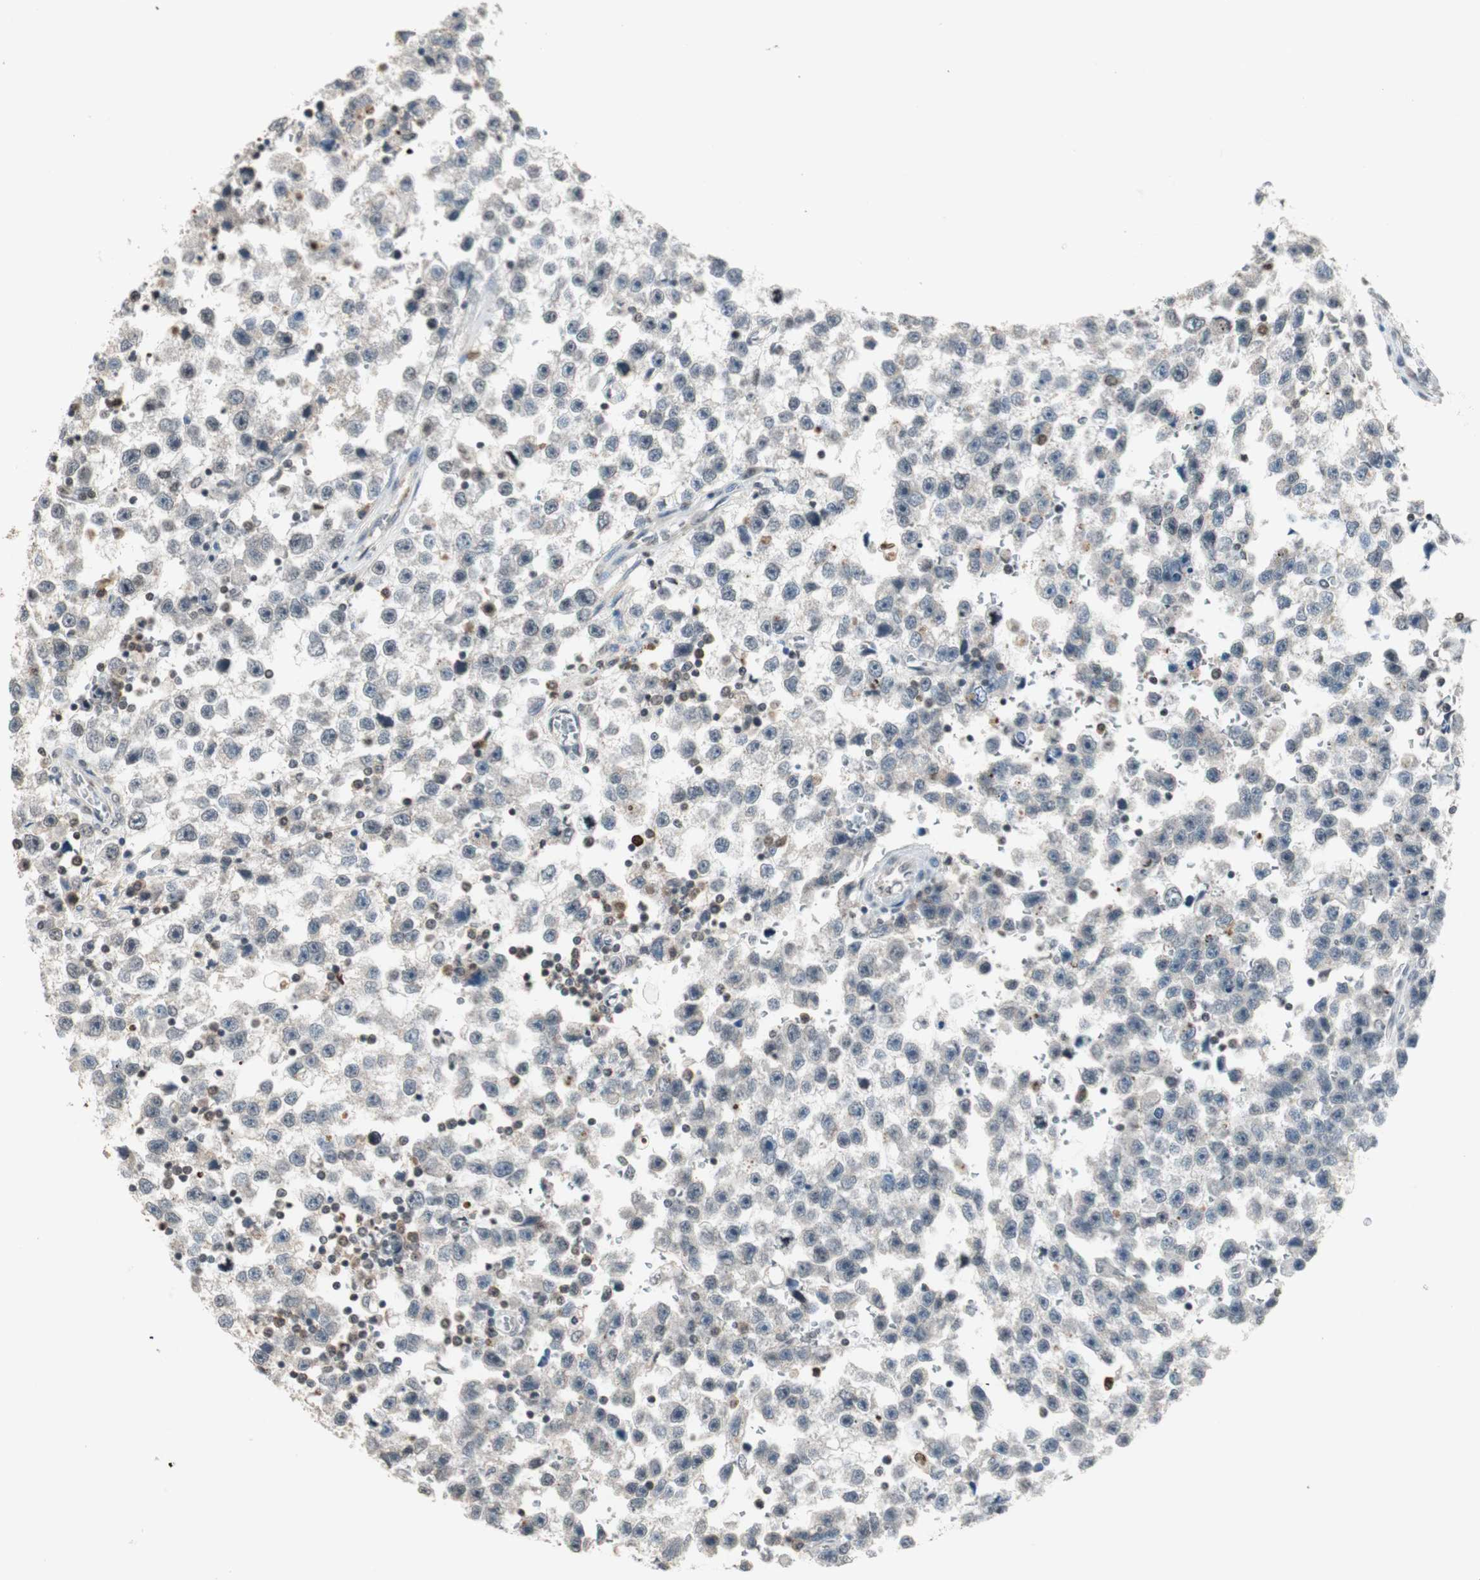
{"staining": {"intensity": "negative", "quantity": "none", "location": "none"}, "tissue": "testis cancer", "cell_type": "Tumor cells", "image_type": "cancer", "snomed": [{"axis": "morphology", "description": "Seminoma, NOS"}, {"axis": "topography", "description": "Testis"}], "caption": "A micrograph of testis cancer (seminoma) stained for a protein demonstrates no brown staining in tumor cells. (Immunohistochemistry (ihc), brightfield microscopy, high magnification).", "gene": "PRELID1", "patient": {"sex": "male", "age": 33}}